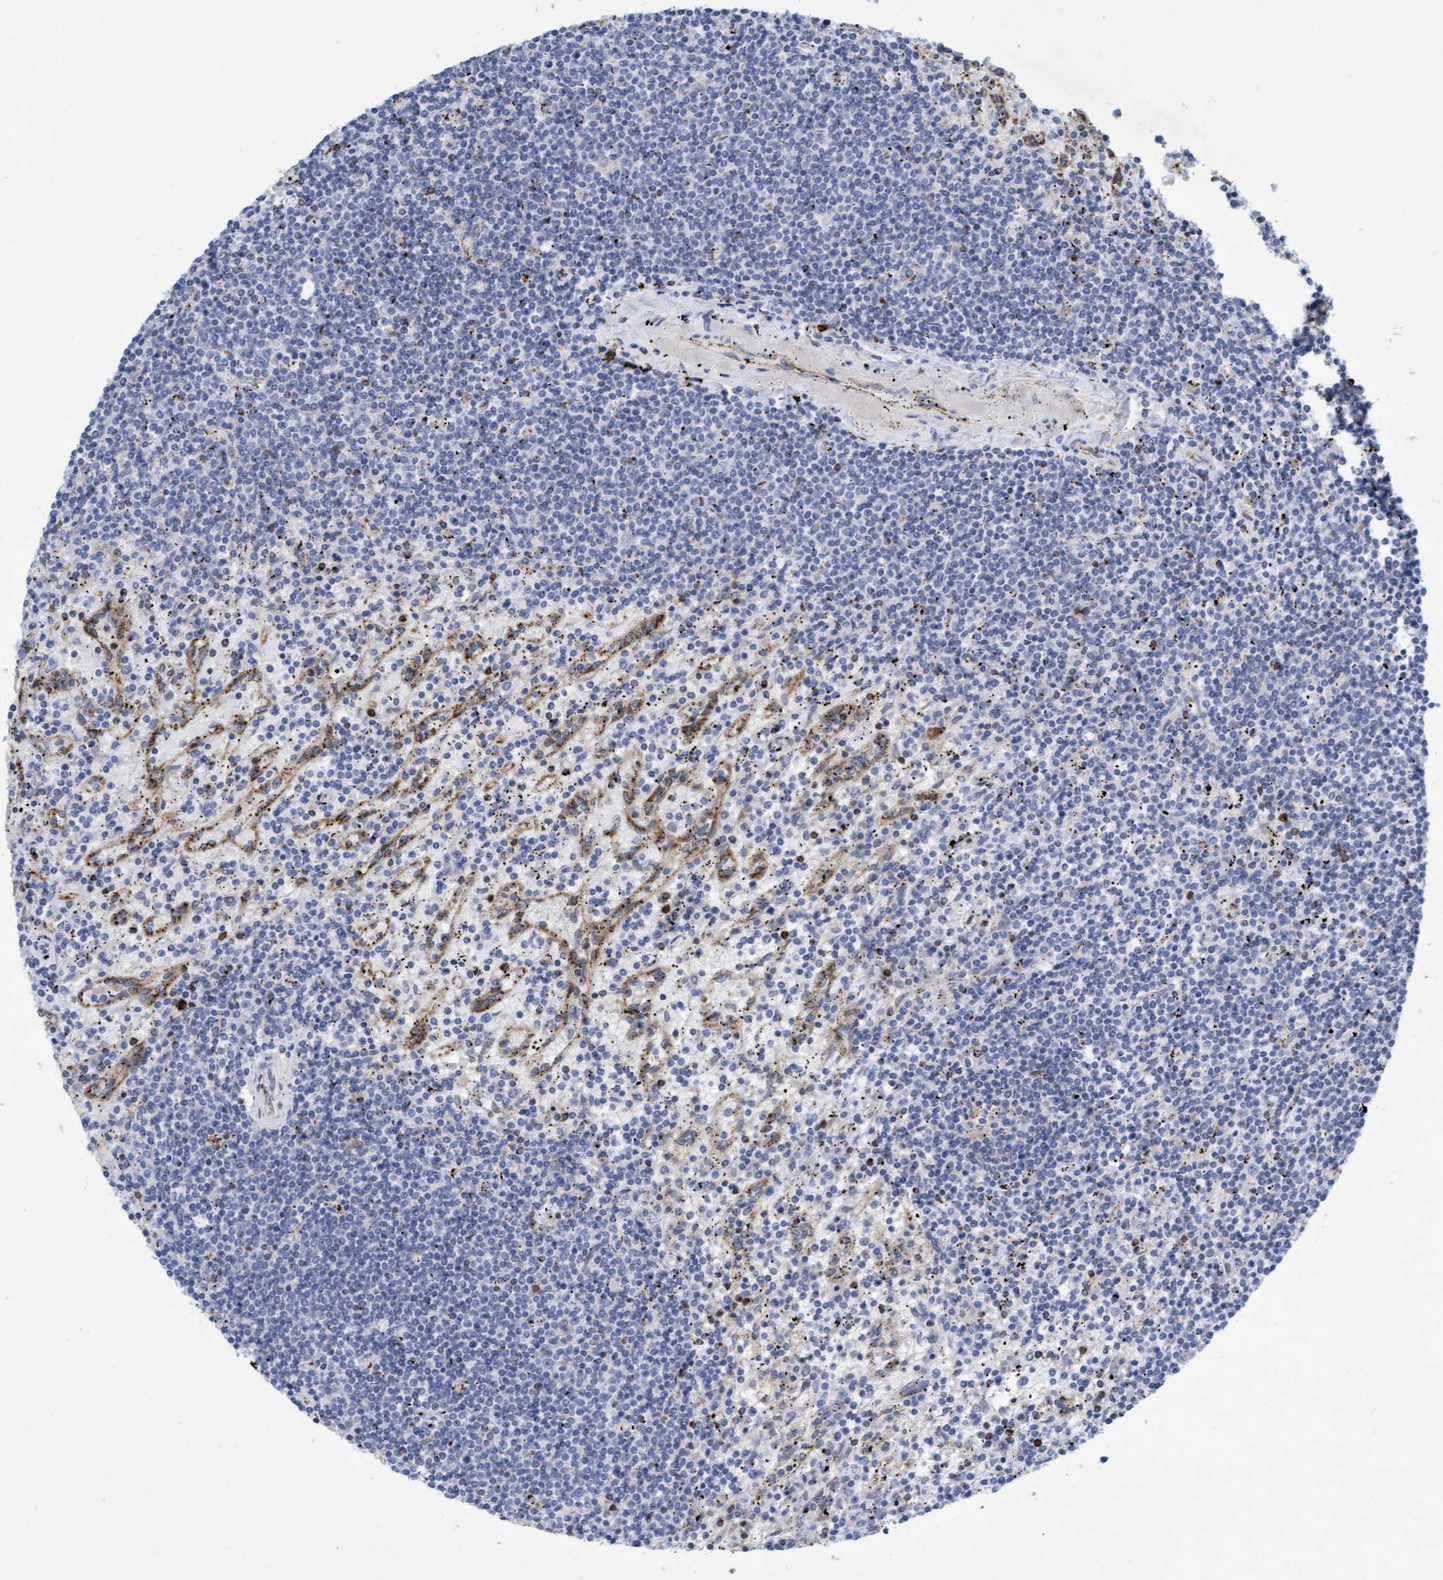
{"staining": {"intensity": "negative", "quantity": "none", "location": "none"}, "tissue": "lymphoma", "cell_type": "Tumor cells", "image_type": "cancer", "snomed": [{"axis": "morphology", "description": "Malignant lymphoma, non-Hodgkin's type, Low grade"}, {"axis": "topography", "description": "Spleen"}], "caption": "This is an immunohistochemistry histopathology image of lymphoma. There is no expression in tumor cells.", "gene": "SGSH", "patient": {"sex": "male", "age": 76}}